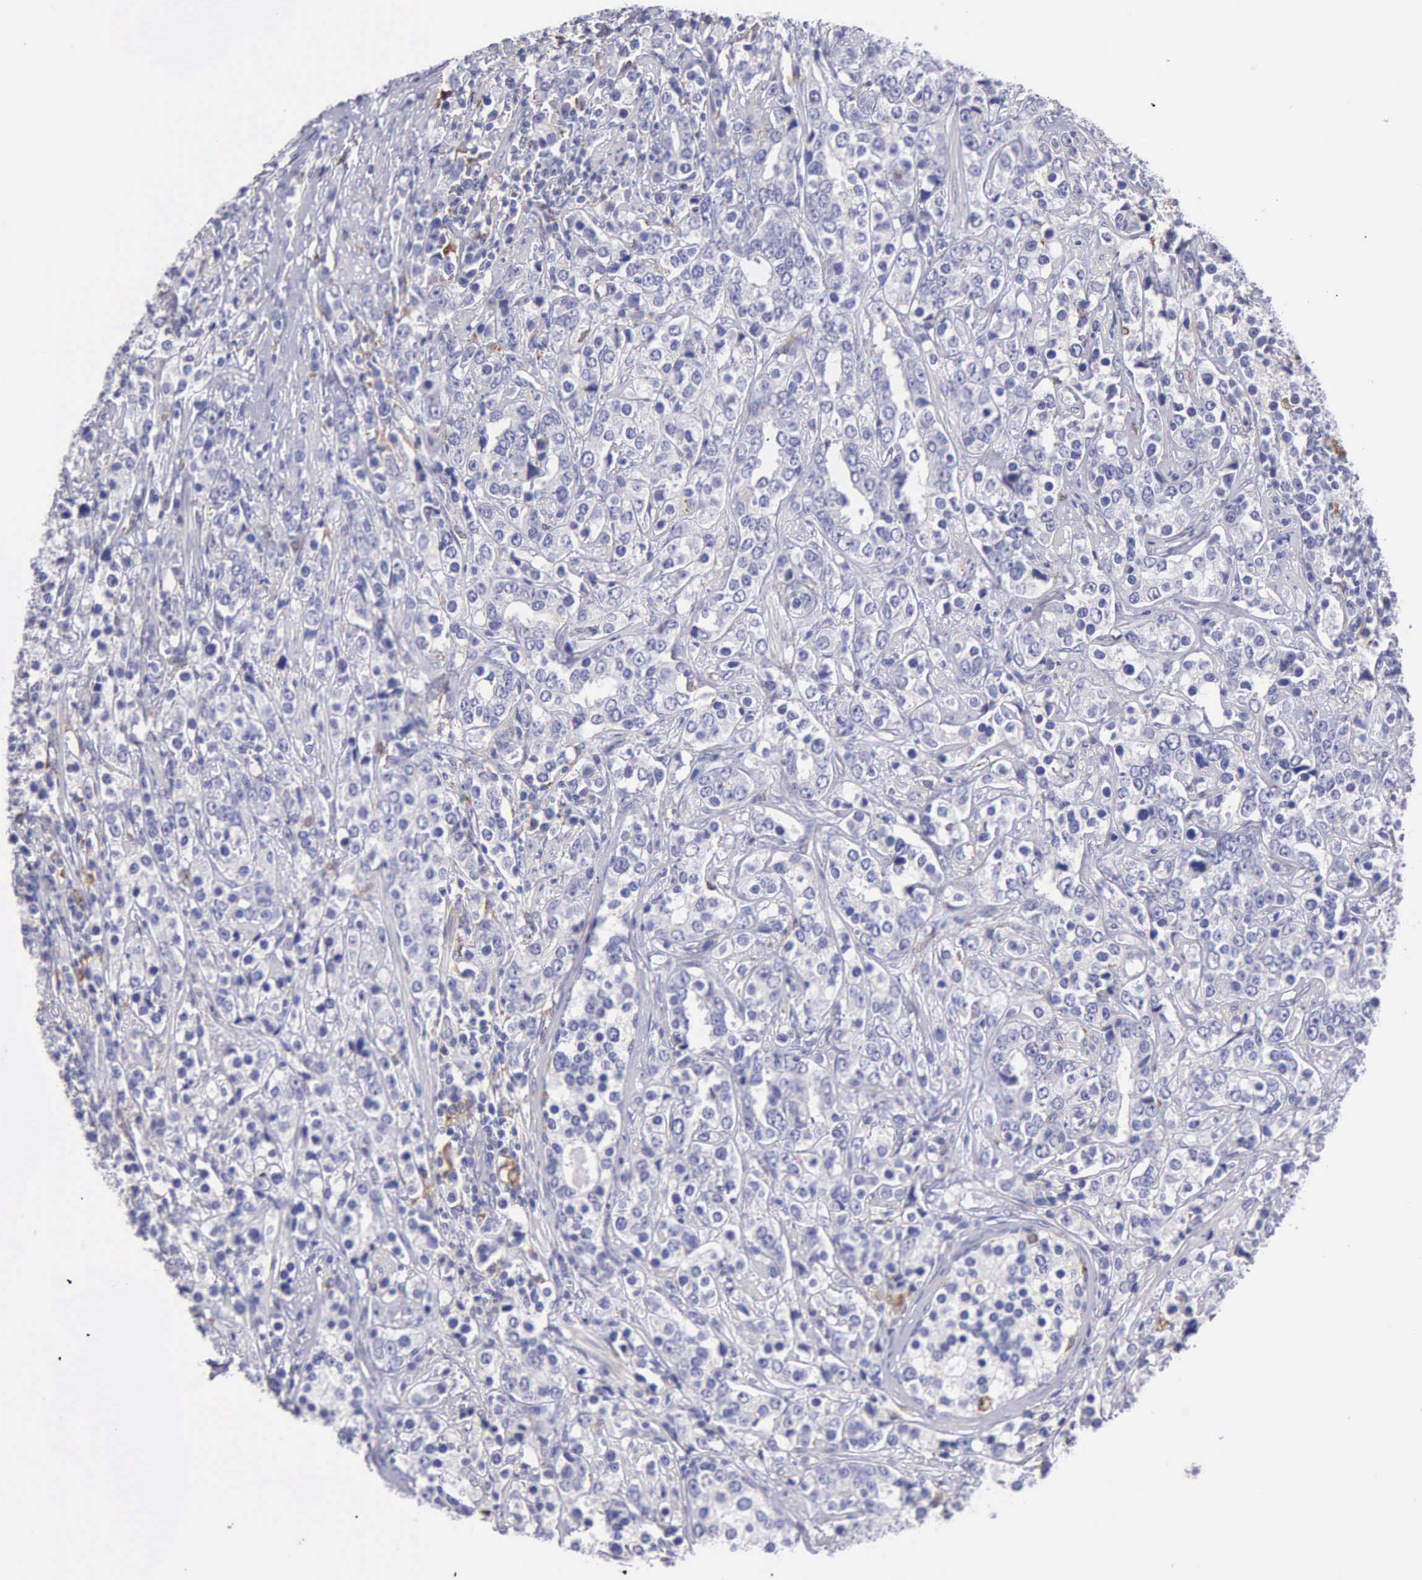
{"staining": {"intensity": "negative", "quantity": "none", "location": "none"}, "tissue": "prostate cancer", "cell_type": "Tumor cells", "image_type": "cancer", "snomed": [{"axis": "morphology", "description": "Adenocarcinoma, High grade"}, {"axis": "topography", "description": "Prostate"}], "caption": "Tumor cells show no significant protein staining in prostate cancer (high-grade adenocarcinoma).", "gene": "TYRP1", "patient": {"sex": "male", "age": 71}}